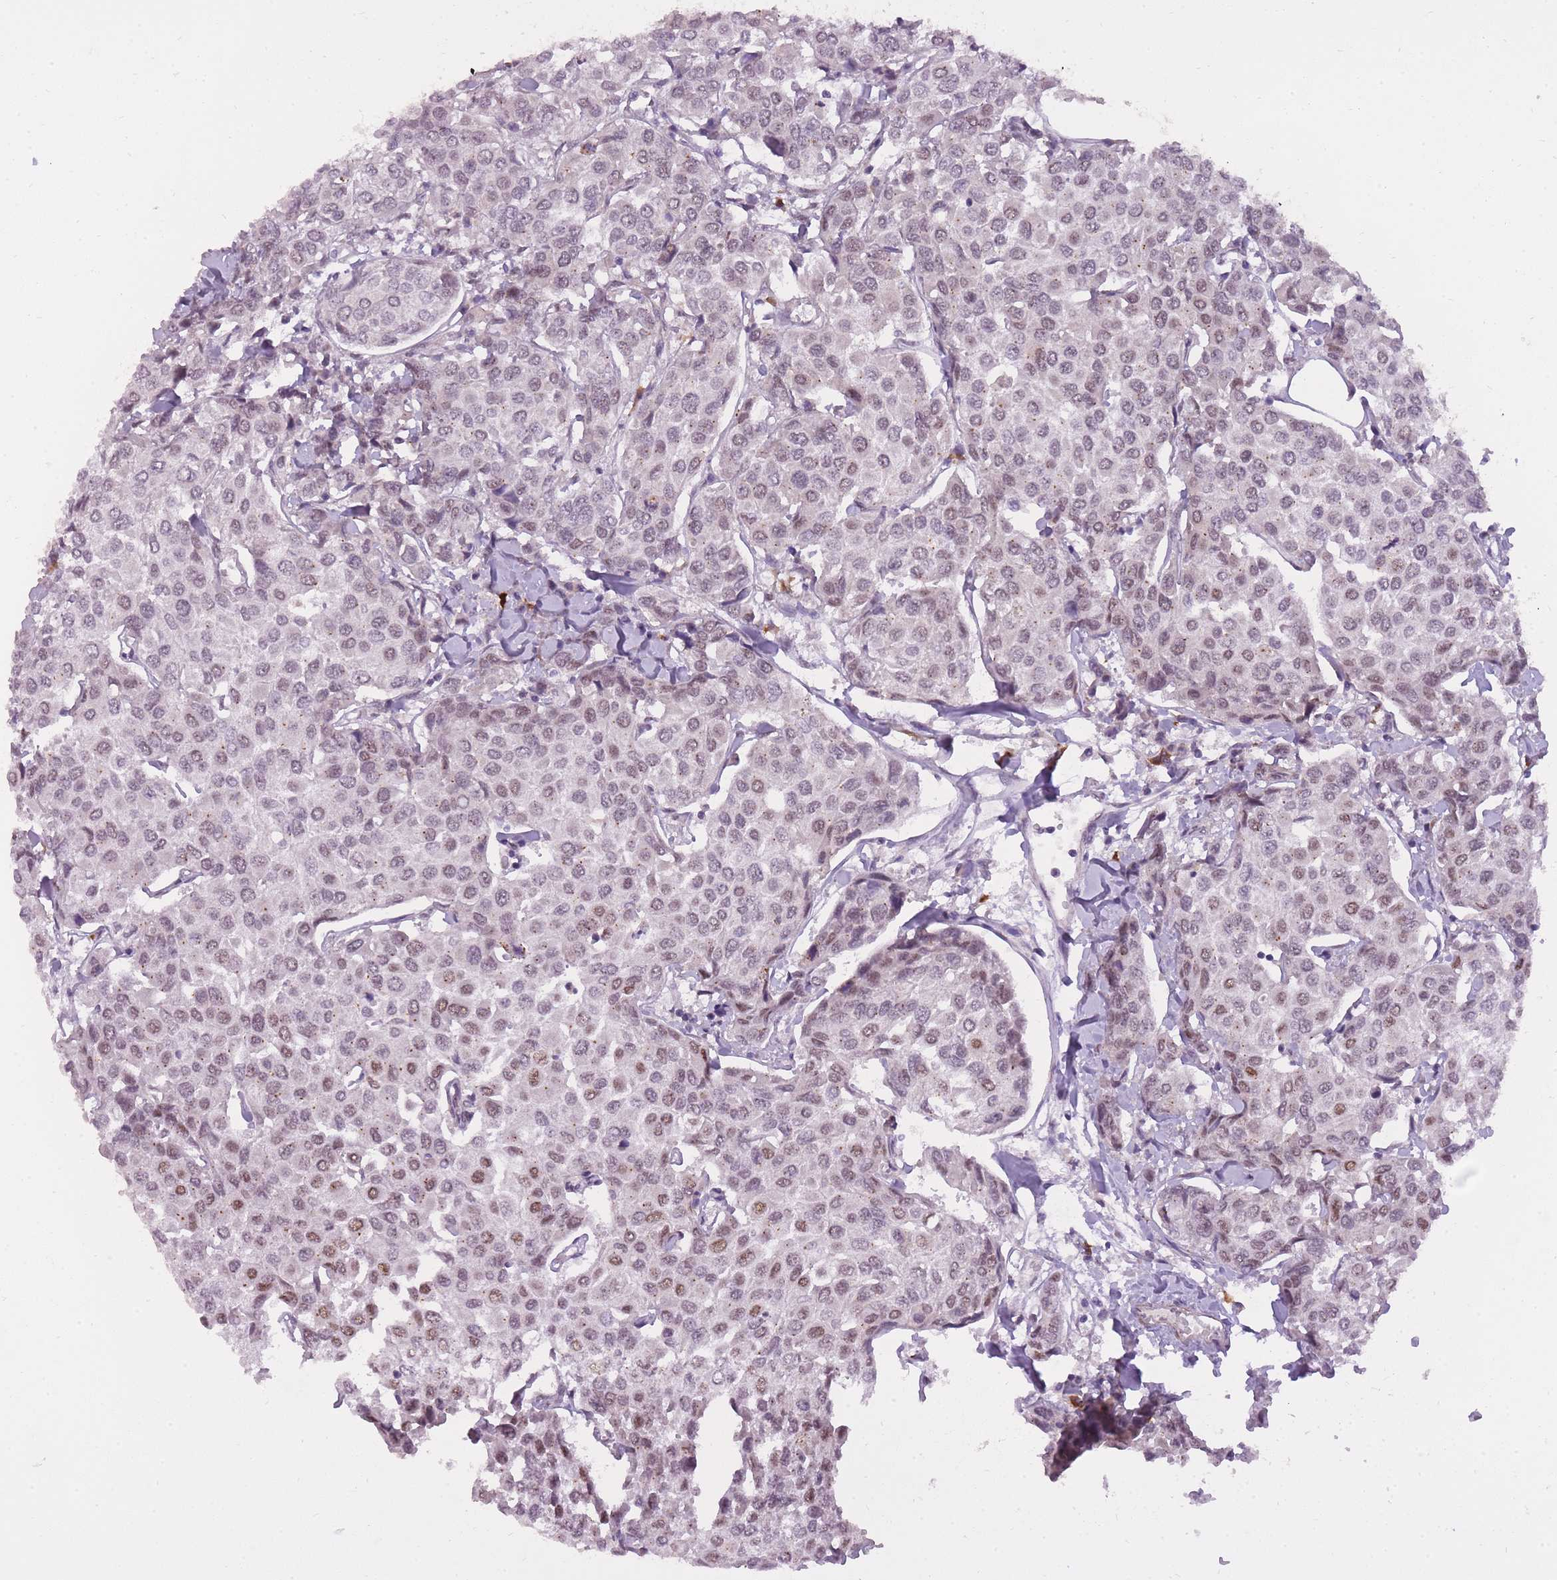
{"staining": {"intensity": "moderate", "quantity": ">75%", "location": "nuclear"}, "tissue": "breast cancer", "cell_type": "Tumor cells", "image_type": "cancer", "snomed": [{"axis": "morphology", "description": "Duct carcinoma"}, {"axis": "topography", "description": "Breast"}], "caption": "Approximately >75% of tumor cells in human breast cancer (infiltrating ductal carcinoma) display moderate nuclear protein staining as visualized by brown immunohistochemical staining.", "gene": "TIGD1", "patient": {"sex": "female", "age": 55}}